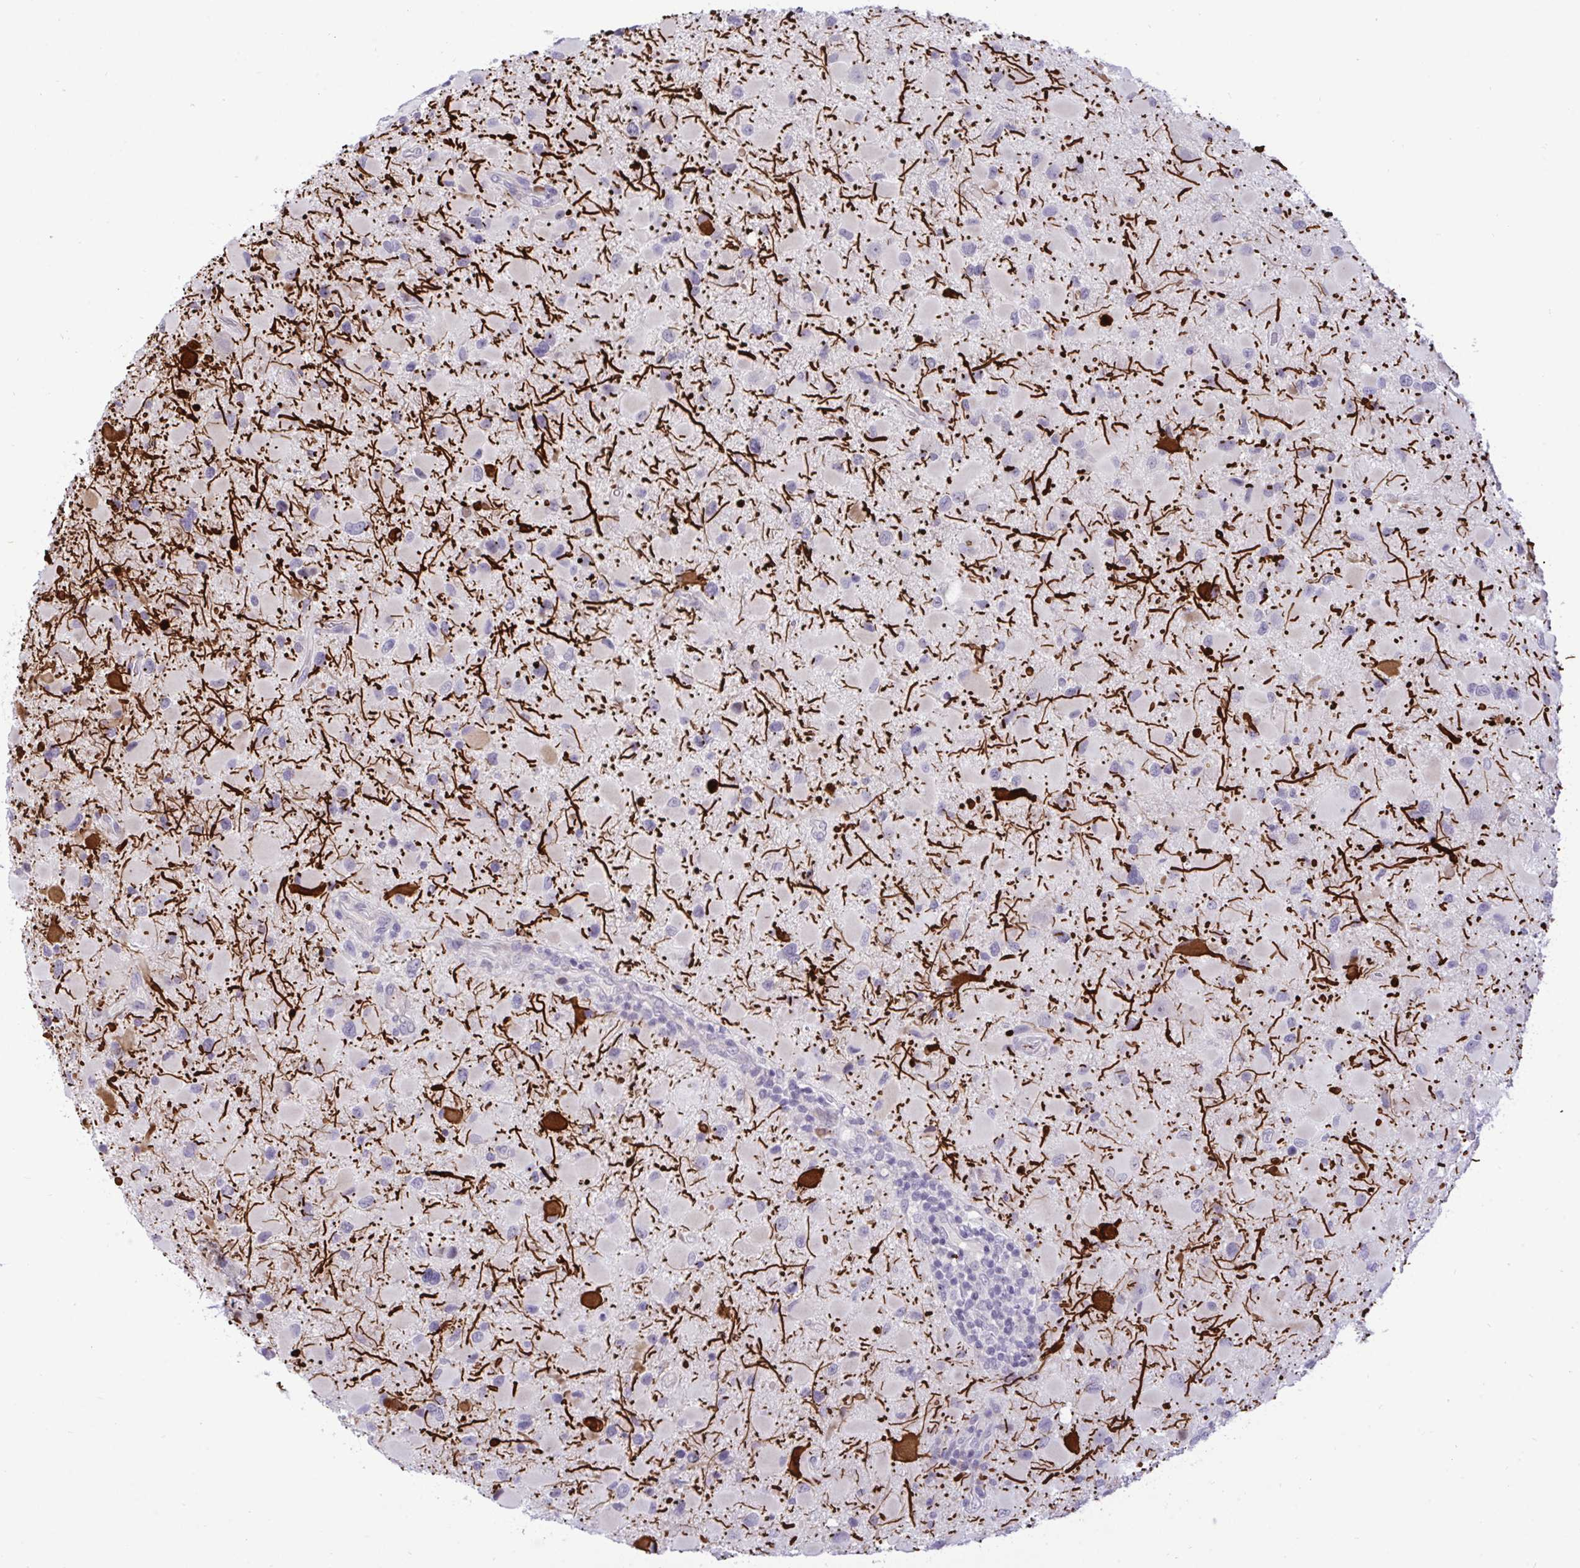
{"staining": {"intensity": "strong", "quantity": "<25%", "location": "cytoplasmic/membranous"}, "tissue": "glioma", "cell_type": "Tumor cells", "image_type": "cancer", "snomed": [{"axis": "morphology", "description": "Glioma, malignant, Low grade"}, {"axis": "topography", "description": "Brain"}], "caption": "IHC of human glioma displays medium levels of strong cytoplasmic/membranous staining in about <25% of tumor cells. The staining was performed using DAB (3,3'-diaminobenzidine), with brown indicating positive protein expression. Nuclei are stained blue with hematoxylin.", "gene": "EPOP", "patient": {"sex": "female", "age": 32}}